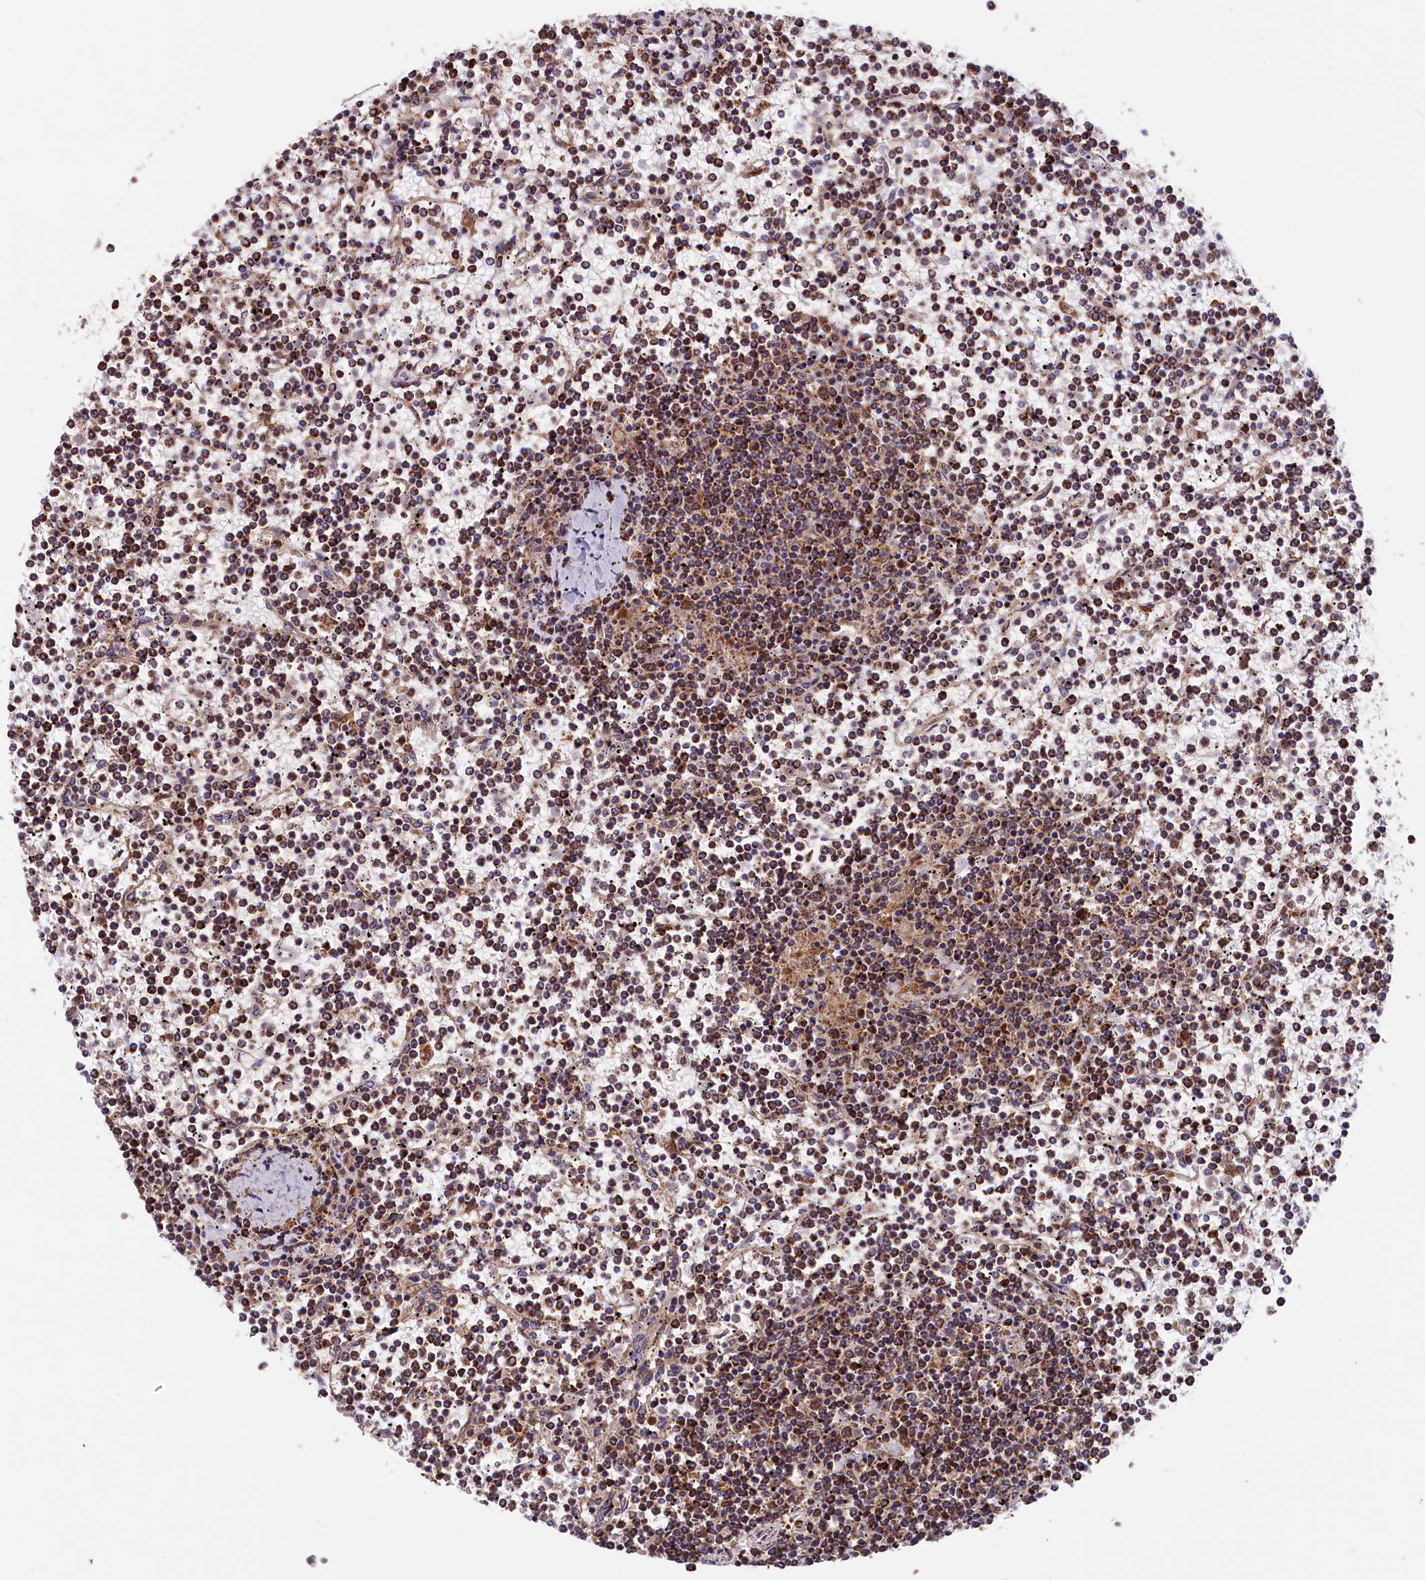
{"staining": {"intensity": "strong", "quantity": ">75%", "location": "cytoplasmic/membranous"}, "tissue": "lymphoma", "cell_type": "Tumor cells", "image_type": "cancer", "snomed": [{"axis": "morphology", "description": "Malignant lymphoma, non-Hodgkin's type, Low grade"}, {"axis": "topography", "description": "Spleen"}], "caption": "Lymphoma stained with IHC displays strong cytoplasmic/membranous positivity in approximately >75% of tumor cells.", "gene": "DUS3L", "patient": {"sex": "female", "age": 19}}